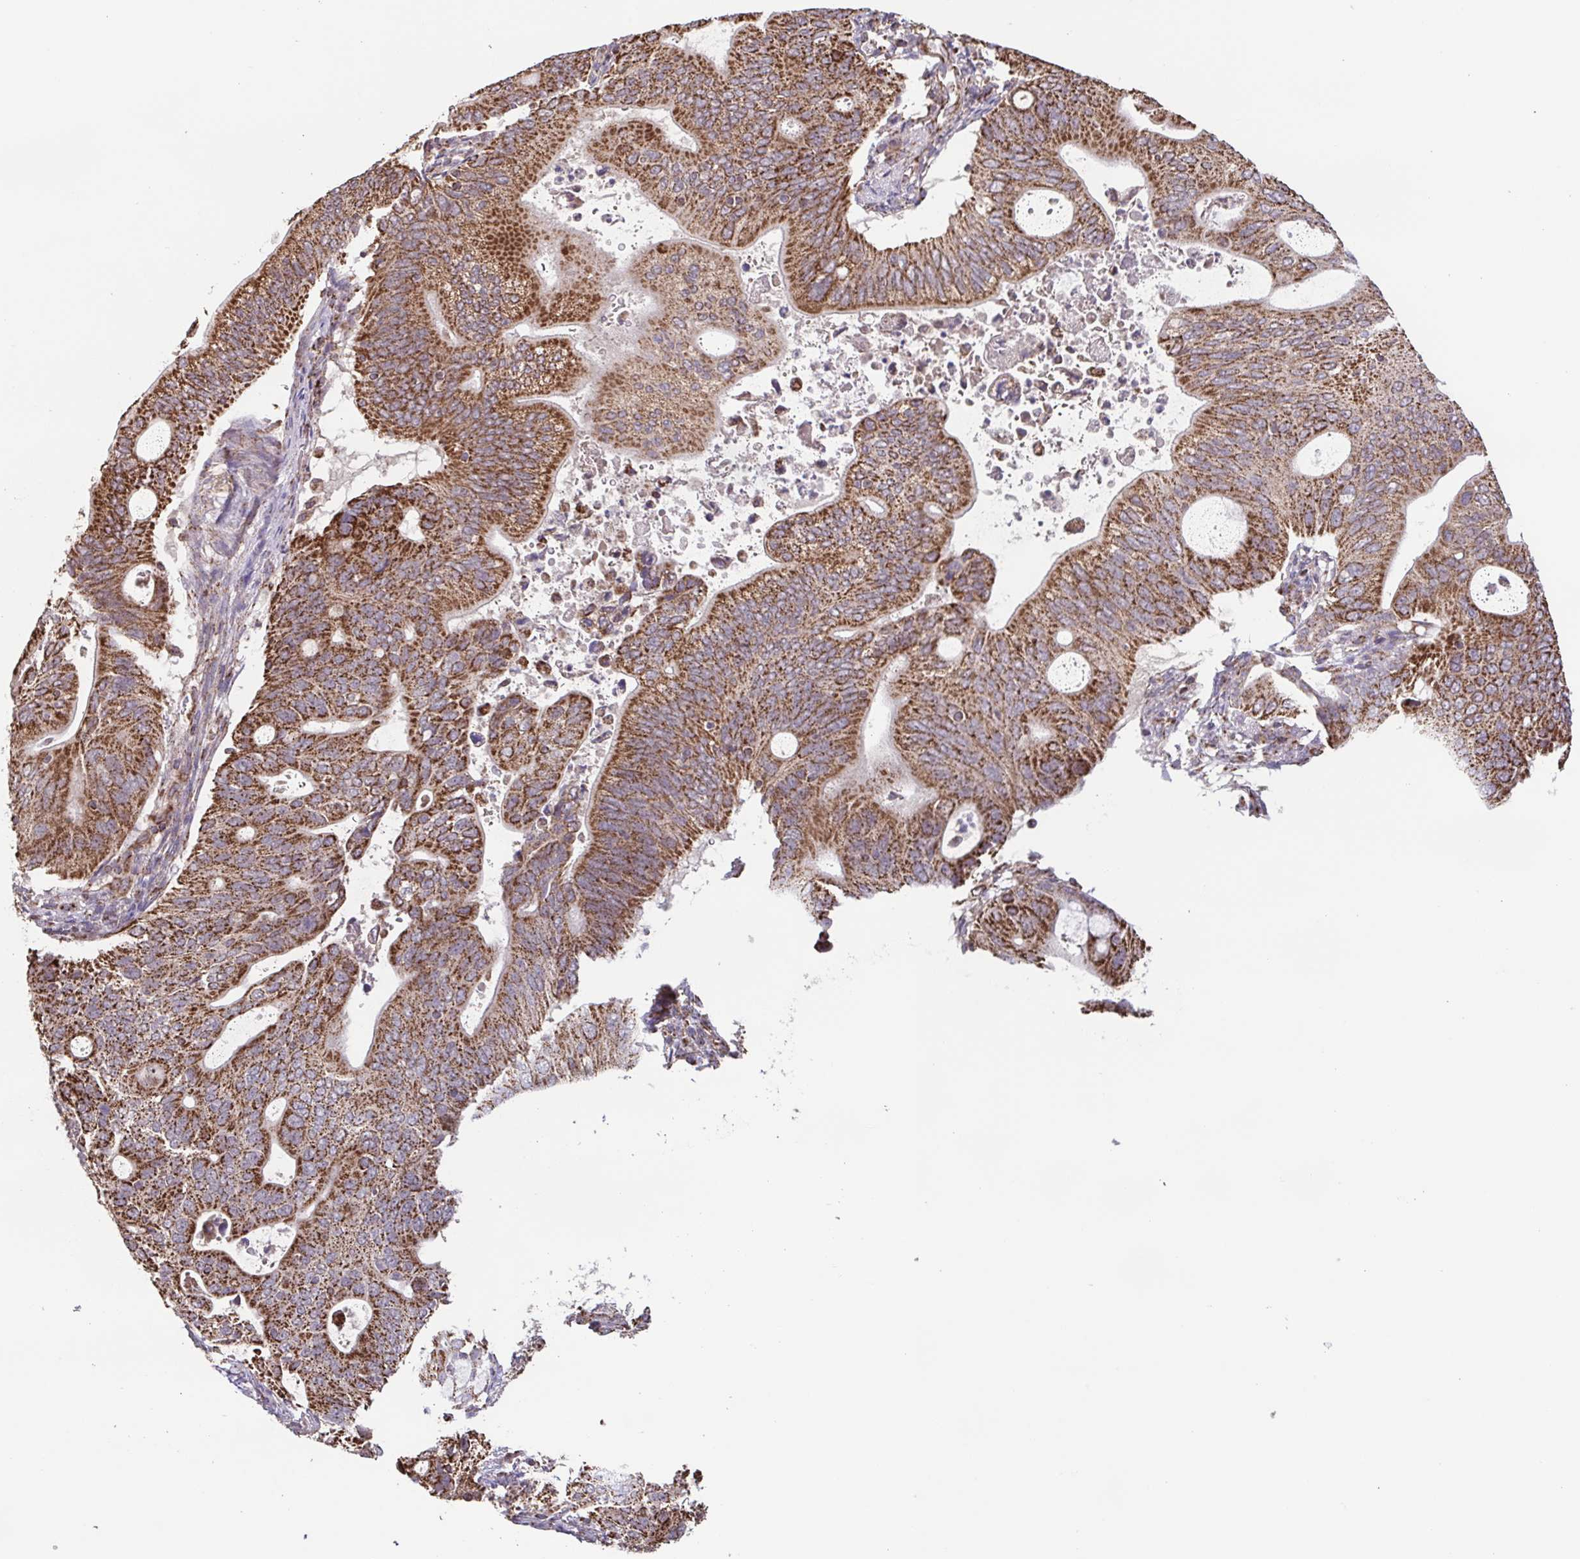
{"staining": {"intensity": "moderate", "quantity": ">75%", "location": "cytoplasmic/membranous"}, "tissue": "pancreatic cancer", "cell_type": "Tumor cells", "image_type": "cancer", "snomed": [{"axis": "morphology", "description": "Adenocarcinoma, NOS"}, {"axis": "topography", "description": "Pancreas"}], "caption": "Pancreatic adenocarcinoma stained with a protein marker exhibits moderate staining in tumor cells.", "gene": "DIP2B", "patient": {"sex": "female", "age": 72}}